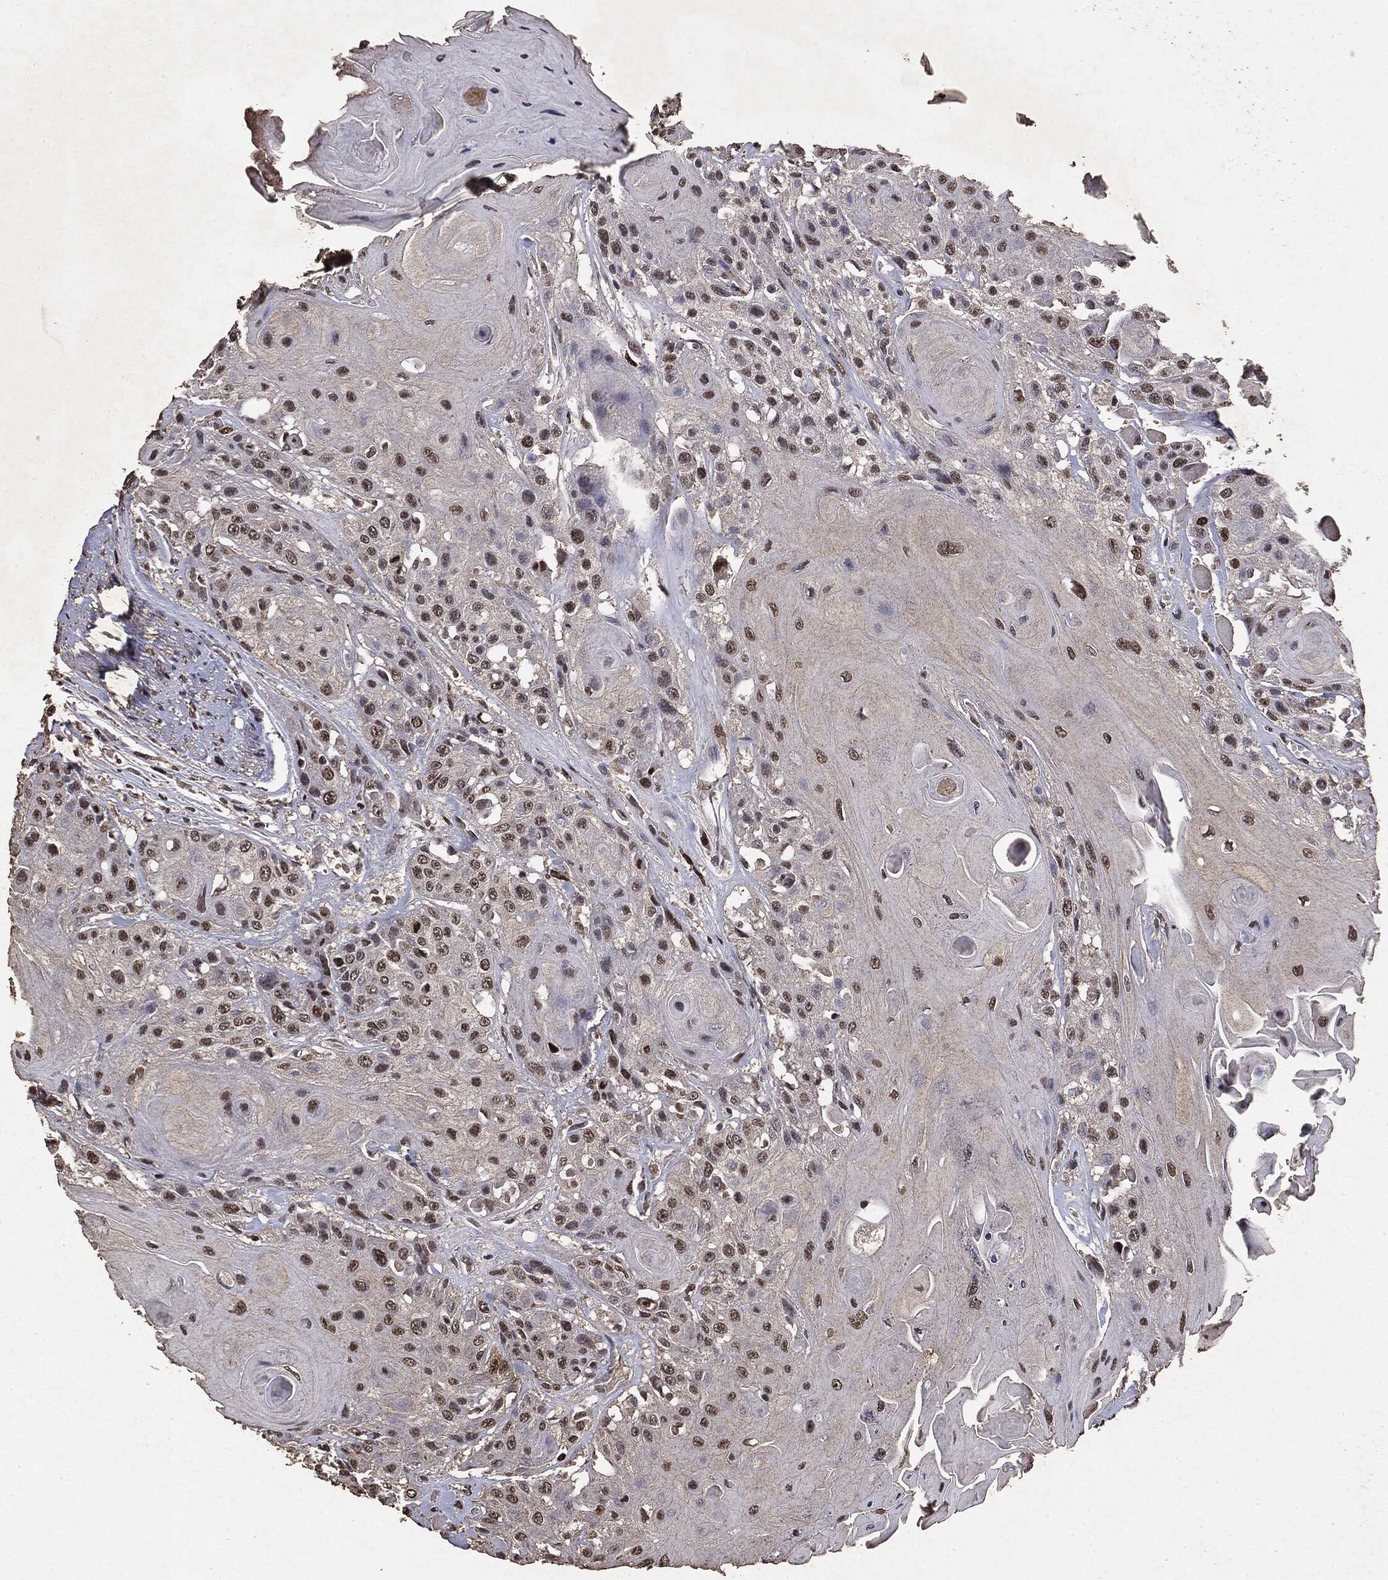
{"staining": {"intensity": "moderate", "quantity": "25%-75%", "location": "nuclear"}, "tissue": "head and neck cancer", "cell_type": "Tumor cells", "image_type": "cancer", "snomed": [{"axis": "morphology", "description": "Squamous cell carcinoma, NOS"}, {"axis": "topography", "description": "Head-Neck"}], "caption": "Tumor cells display medium levels of moderate nuclear staining in about 25%-75% of cells in human head and neck squamous cell carcinoma. (Stains: DAB in brown, nuclei in blue, Microscopy: brightfield microscopy at high magnification).", "gene": "RAD18", "patient": {"sex": "female", "age": 59}}